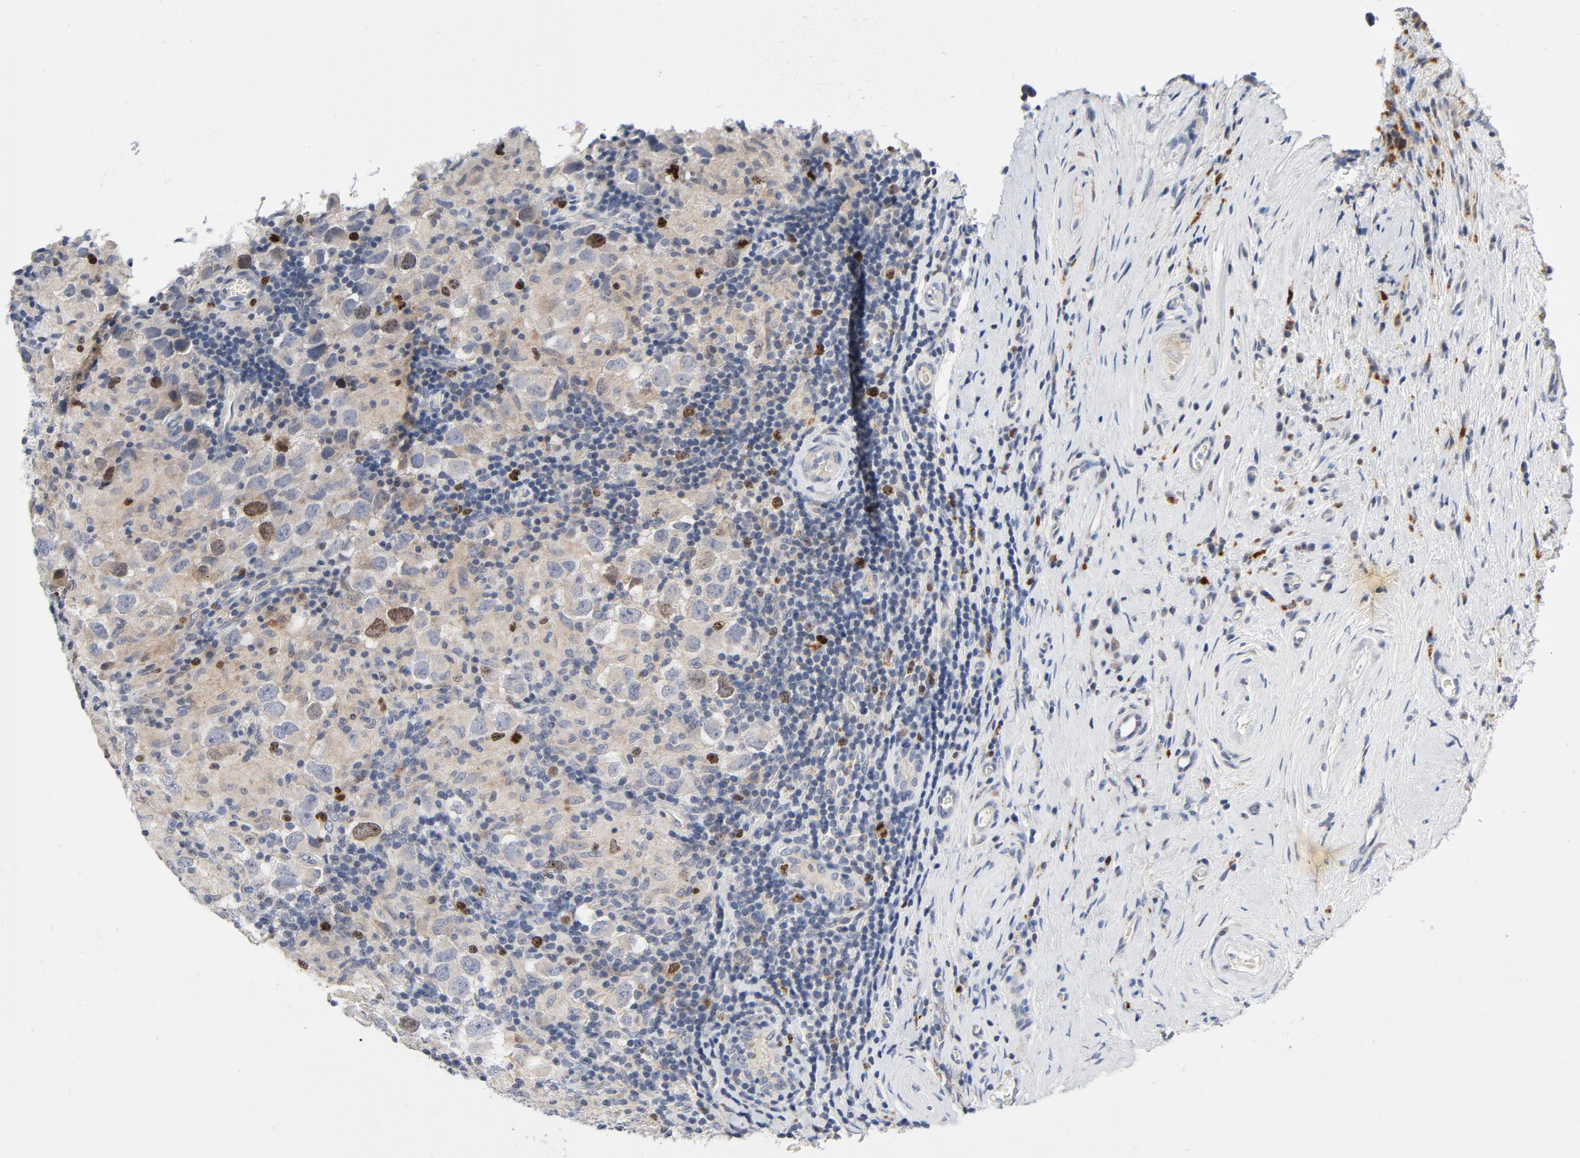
{"staining": {"intensity": "moderate", "quantity": "25%-75%", "location": "nuclear"}, "tissue": "testis cancer", "cell_type": "Tumor cells", "image_type": "cancer", "snomed": [{"axis": "morphology", "description": "Carcinoma, Embryonal, NOS"}, {"axis": "topography", "description": "Testis"}], "caption": "Approximately 25%-75% of tumor cells in human testis cancer demonstrate moderate nuclear protein expression as visualized by brown immunohistochemical staining.", "gene": "BIRC5", "patient": {"sex": "male", "age": 21}}